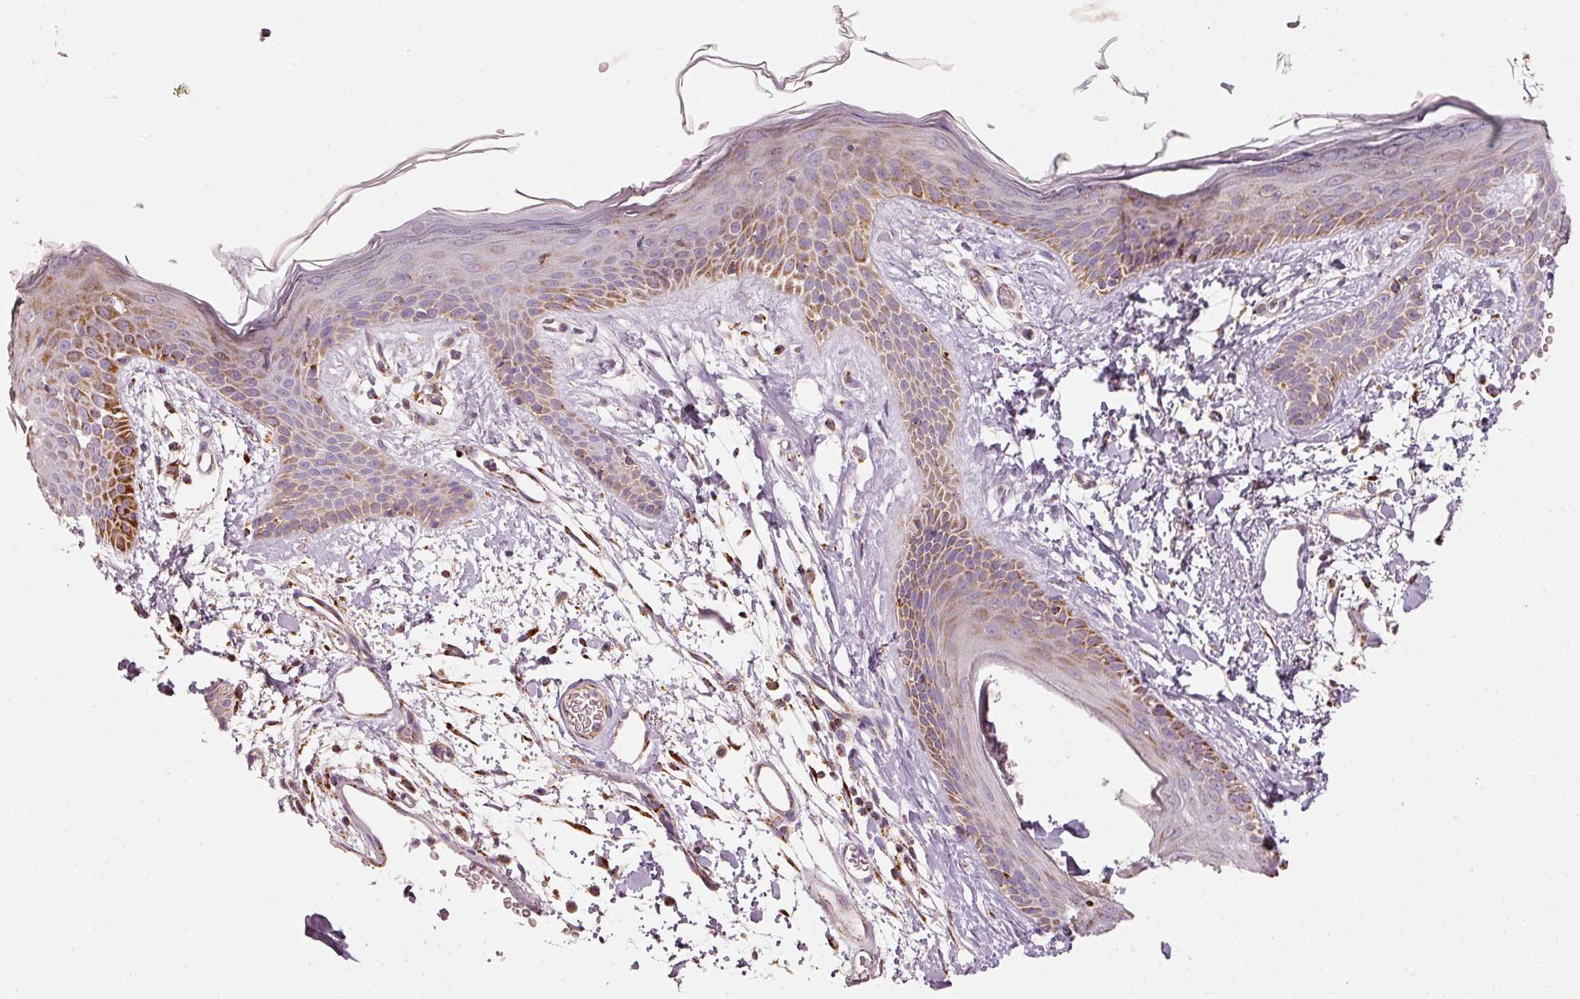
{"staining": {"intensity": "strong", "quantity": "25%-75%", "location": "cytoplasmic/membranous"}, "tissue": "skin", "cell_type": "Fibroblasts", "image_type": "normal", "snomed": [{"axis": "morphology", "description": "Normal tissue, NOS"}, {"axis": "topography", "description": "Skin"}], "caption": "Fibroblasts reveal high levels of strong cytoplasmic/membranous positivity in about 25%-75% of cells in normal human skin.", "gene": "C17orf98", "patient": {"sex": "male", "age": 79}}